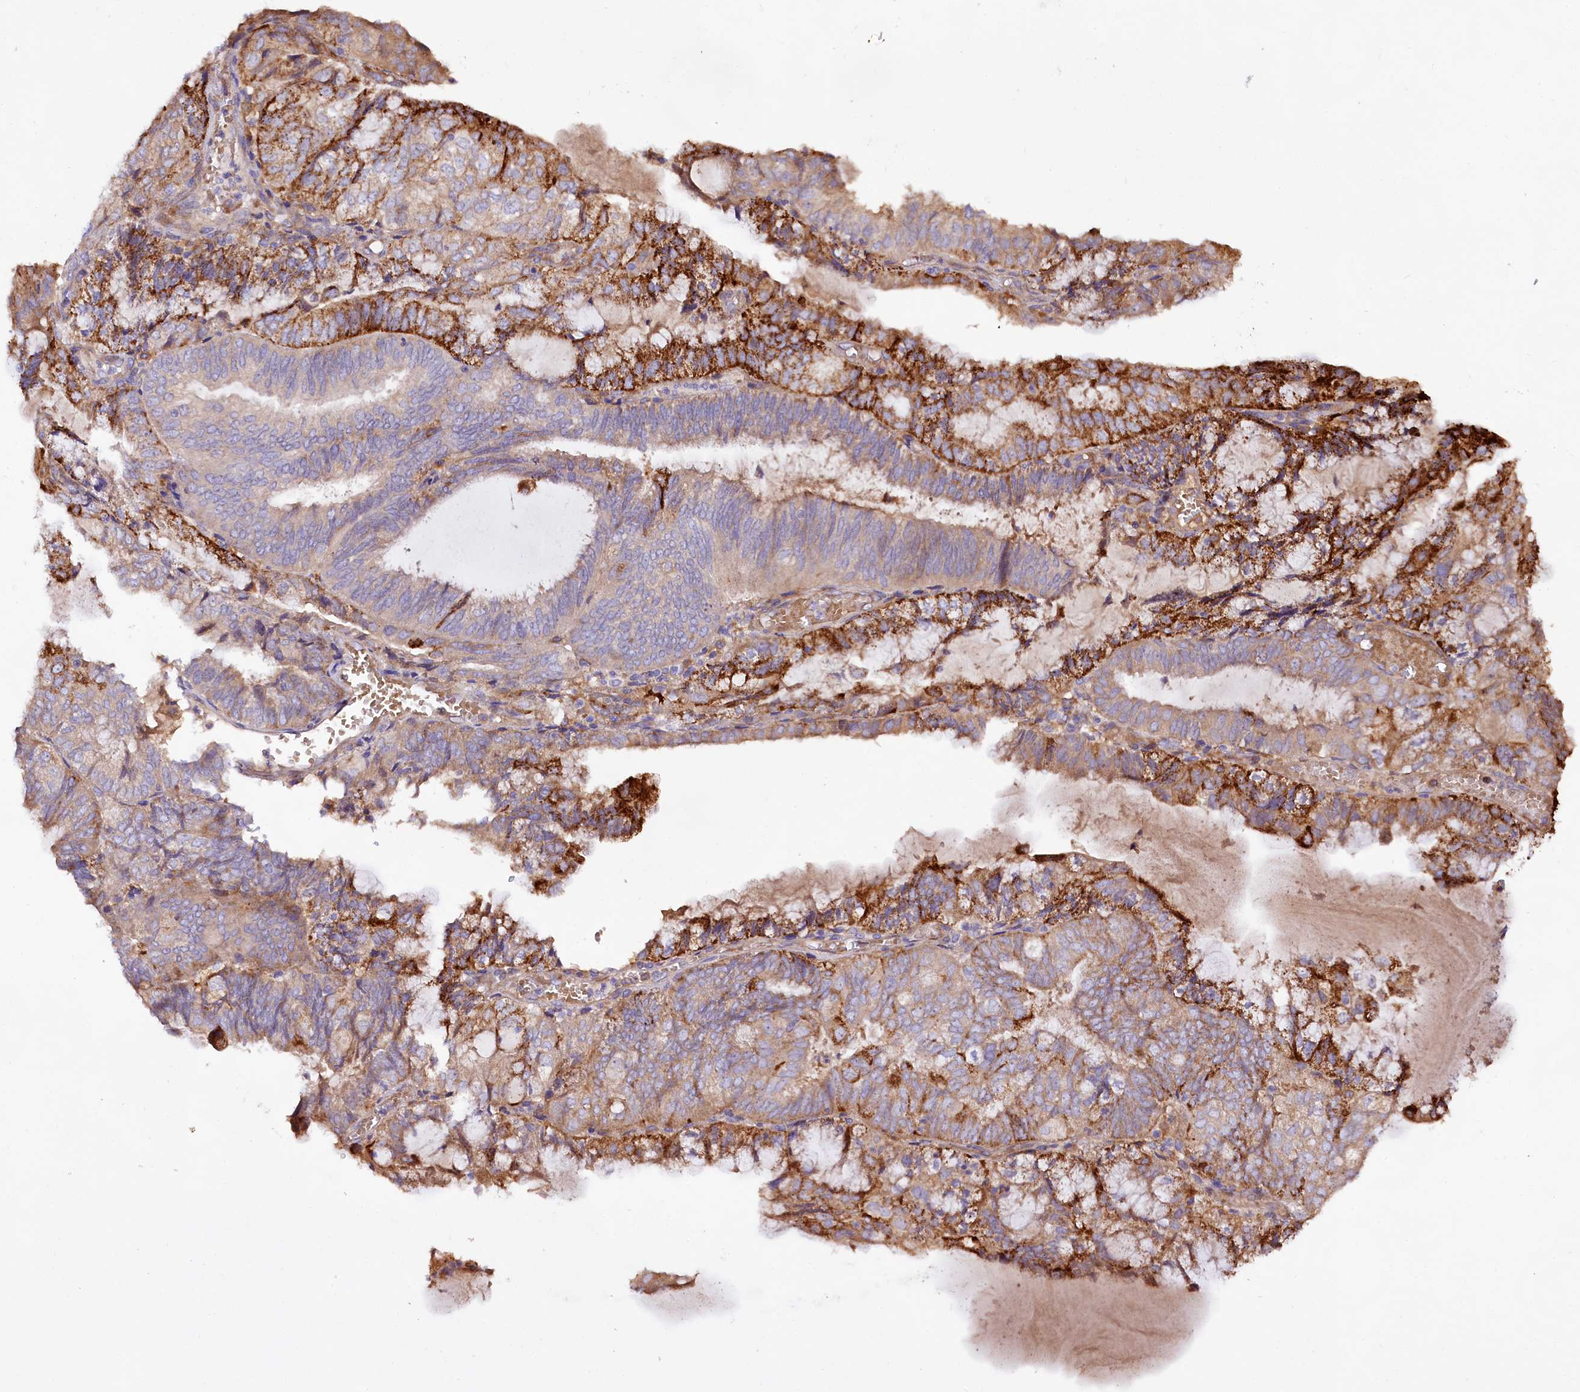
{"staining": {"intensity": "moderate", "quantity": "25%-75%", "location": "cytoplasmic/membranous"}, "tissue": "endometrial cancer", "cell_type": "Tumor cells", "image_type": "cancer", "snomed": [{"axis": "morphology", "description": "Adenocarcinoma, NOS"}, {"axis": "topography", "description": "Endometrium"}], "caption": "Endometrial cancer (adenocarcinoma) was stained to show a protein in brown. There is medium levels of moderate cytoplasmic/membranous staining in about 25%-75% of tumor cells.", "gene": "DMXL2", "patient": {"sex": "female", "age": 81}}